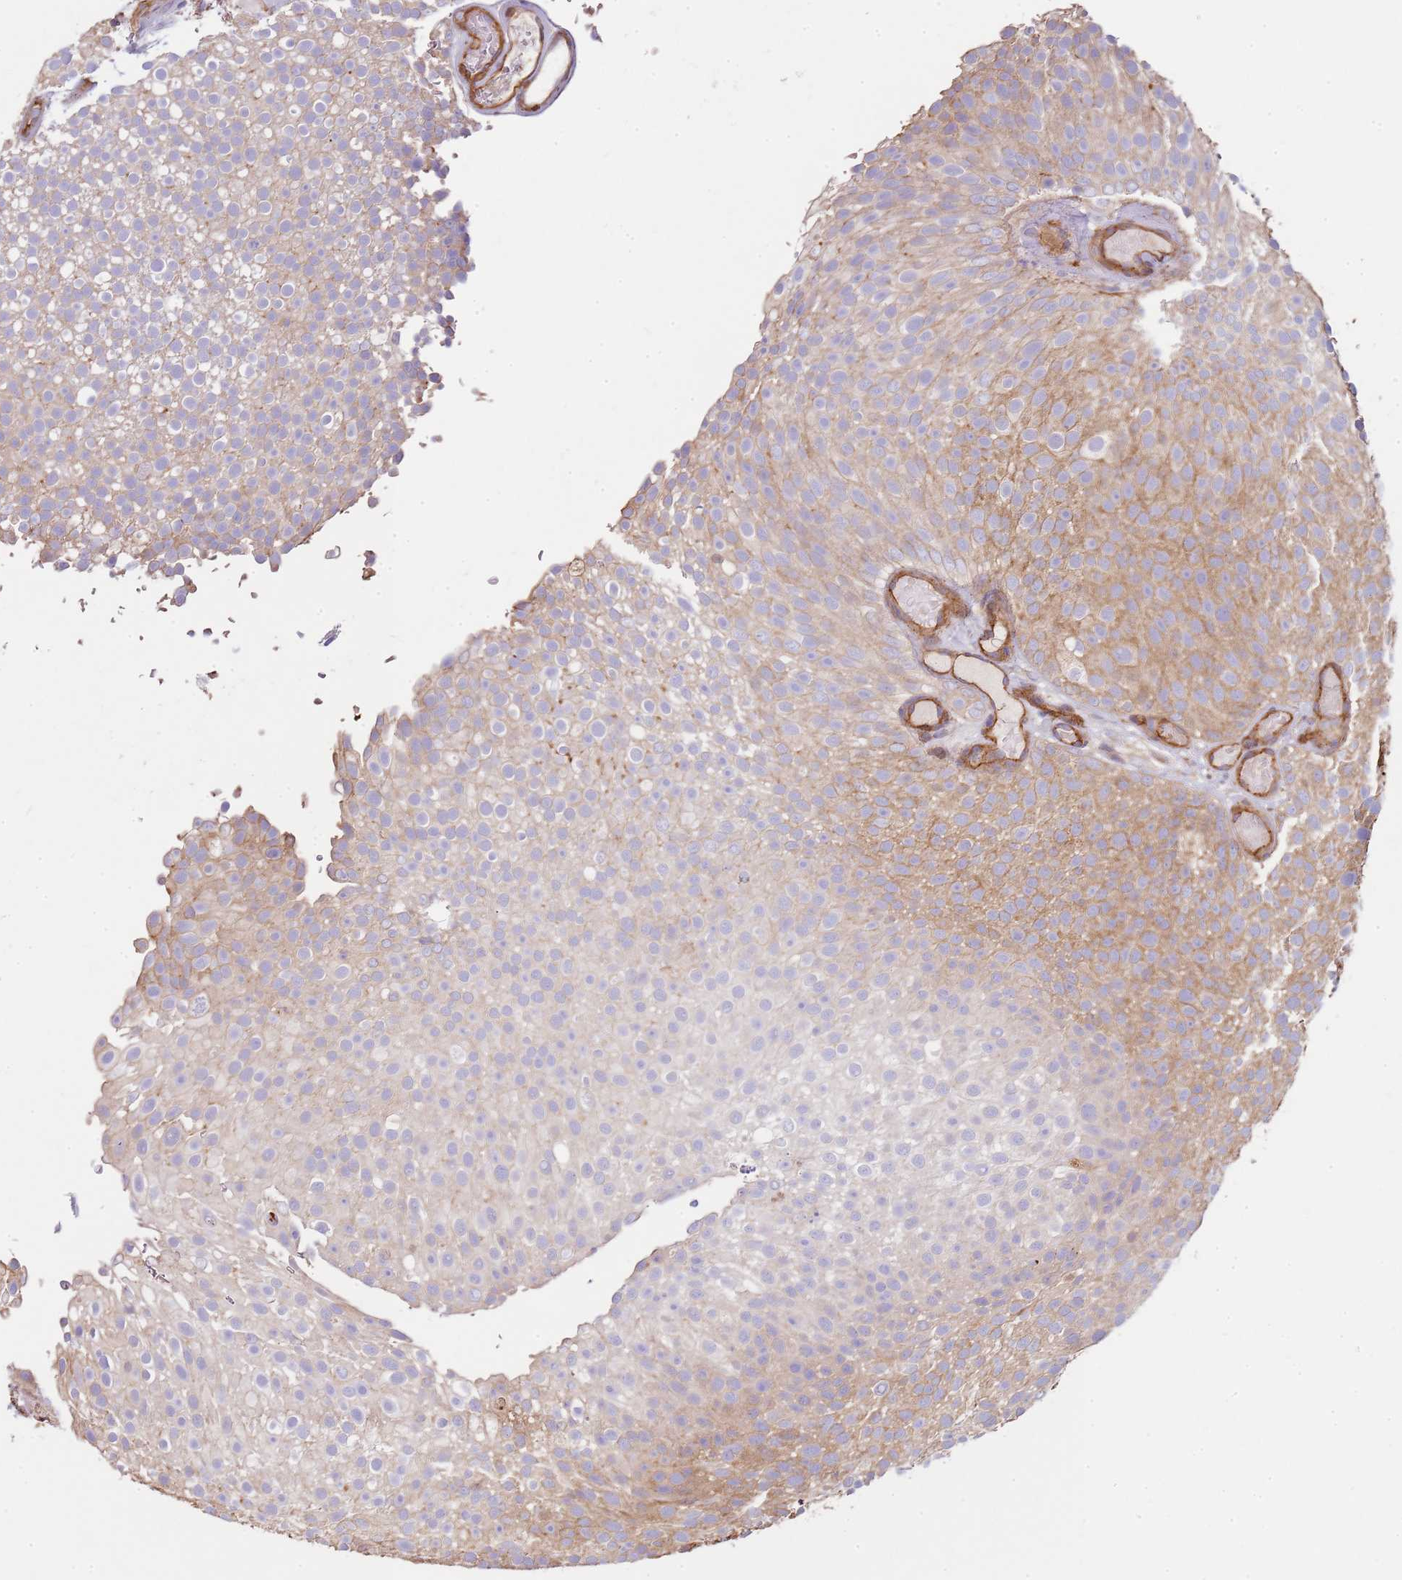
{"staining": {"intensity": "moderate", "quantity": "<25%", "location": "cytoplasmic/membranous"}, "tissue": "urothelial cancer", "cell_type": "Tumor cells", "image_type": "cancer", "snomed": [{"axis": "morphology", "description": "Urothelial carcinoma, Low grade"}, {"axis": "topography", "description": "Urinary bladder"}], "caption": "Immunohistochemical staining of human urothelial cancer exhibits moderate cytoplasmic/membranous protein positivity in about <25% of tumor cells.", "gene": "NDUFAF4", "patient": {"sex": "male", "age": 78}}